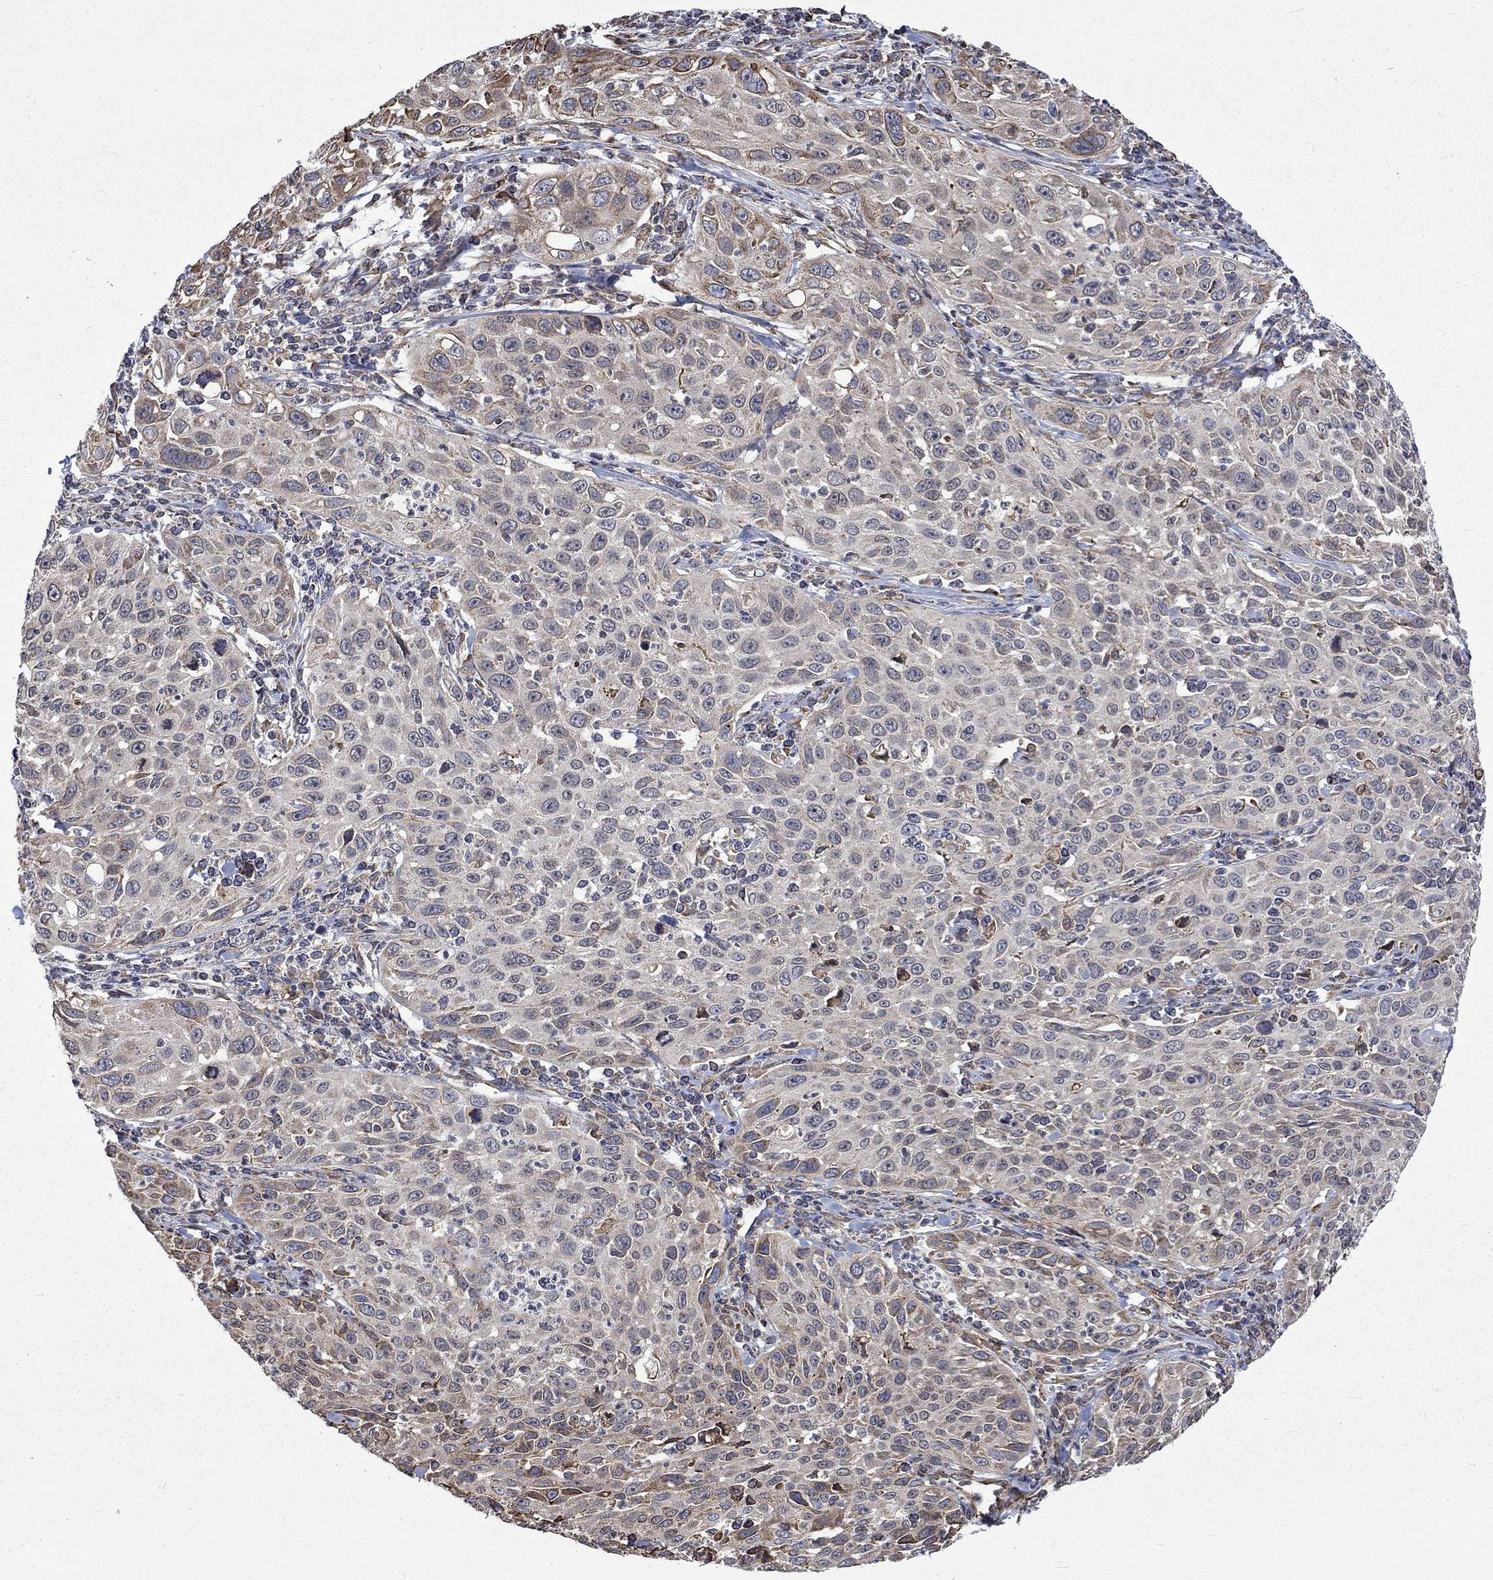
{"staining": {"intensity": "weak", "quantity": "<25%", "location": "cytoplasmic/membranous"}, "tissue": "cervical cancer", "cell_type": "Tumor cells", "image_type": "cancer", "snomed": [{"axis": "morphology", "description": "Squamous cell carcinoma, NOS"}, {"axis": "topography", "description": "Cervix"}], "caption": "Immunohistochemistry micrograph of neoplastic tissue: human cervical cancer (squamous cell carcinoma) stained with DAB displays no significant protein positivity in tumor cells. (Brightfield microscopy of DAB (3,3'-diaminobenzidine) IHC at high magnification).", "gene": "ESRRA", "patient": {"sex": "female", "age": 26}}